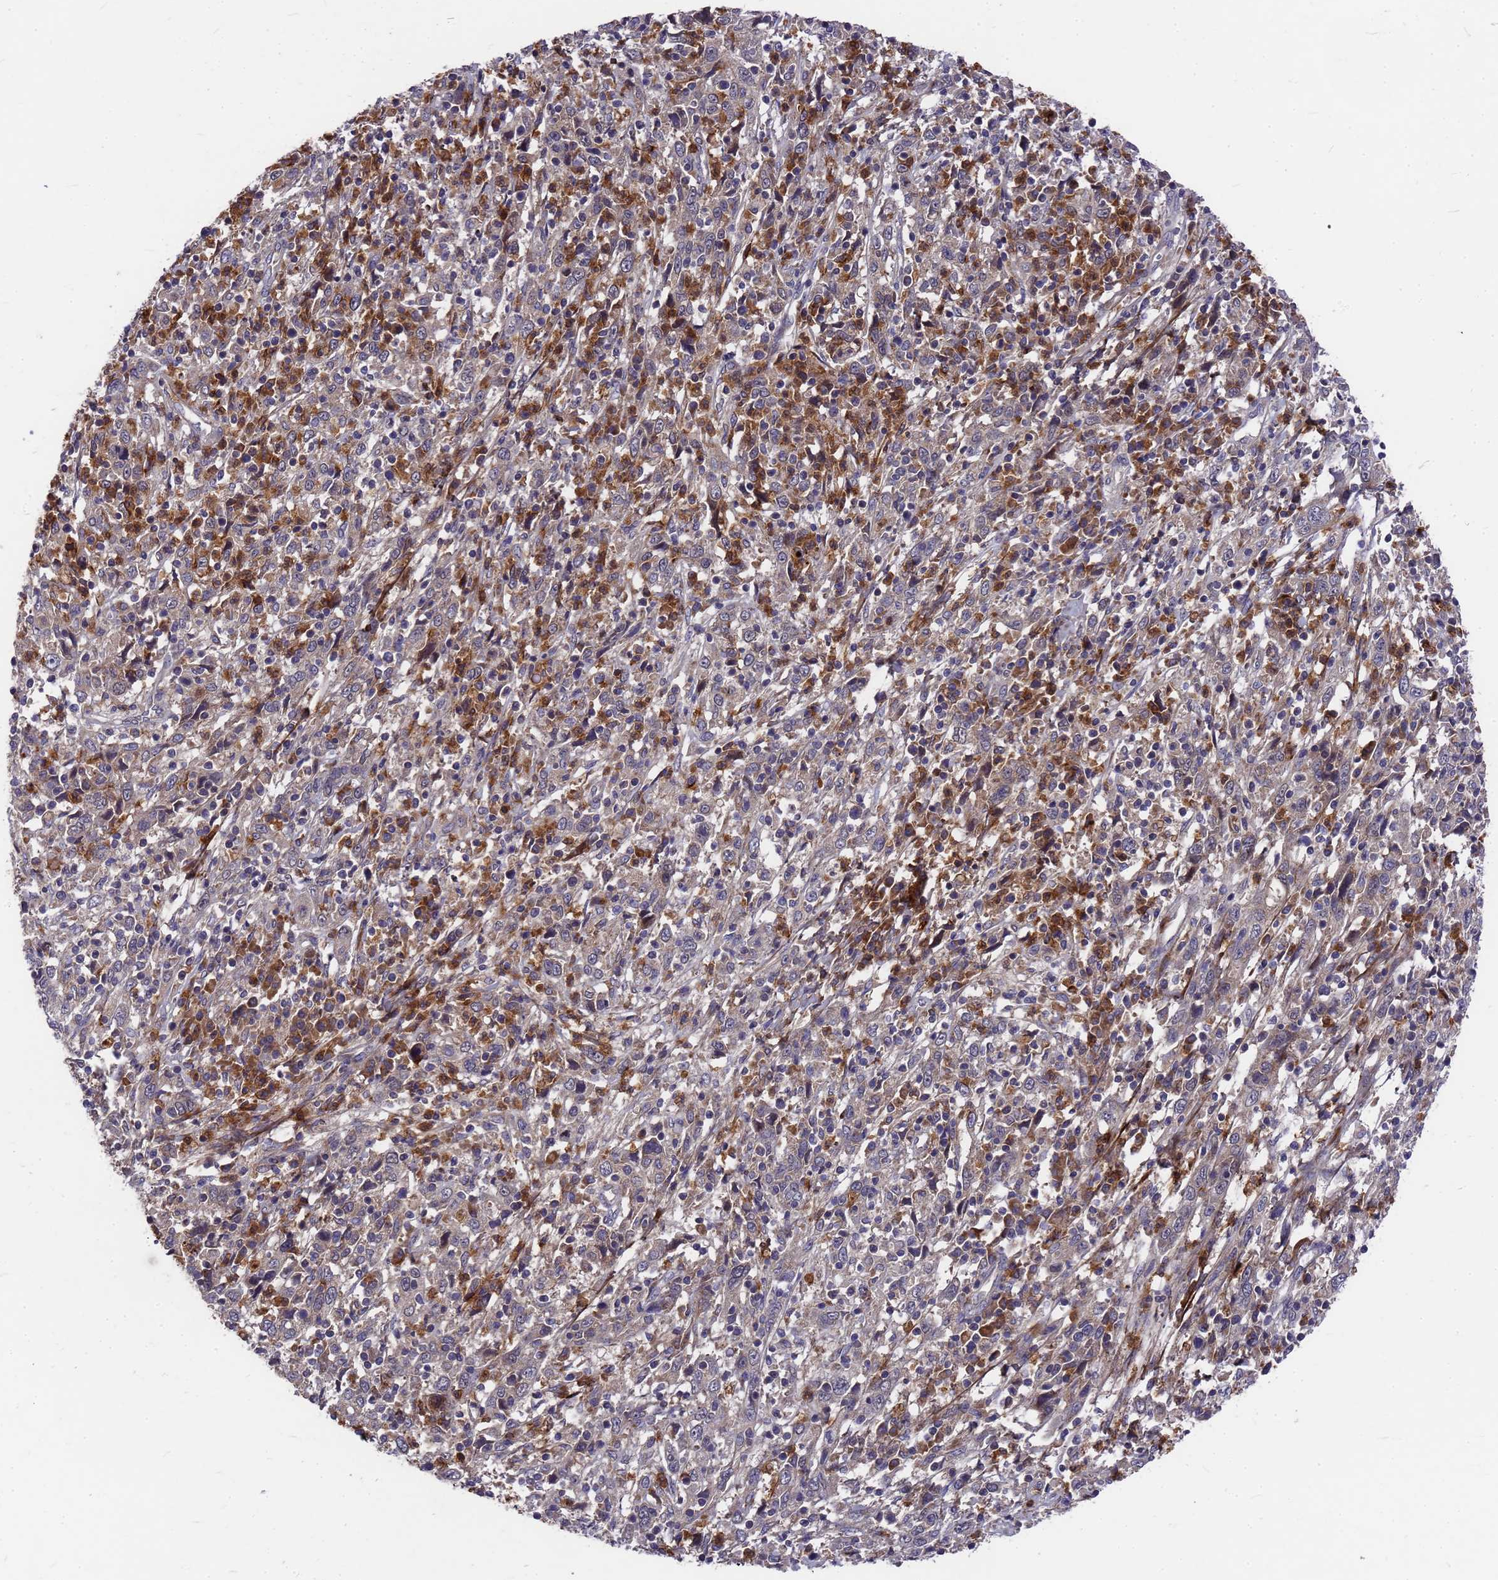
{"staining": {"intensity": "negative", "quantity": "none", "location": "none"}, "tissue": "cervical cancer", "cell_type": "Tumor cells", "image_type": "cancer", "snomed": [{"axis": "morphology", "description": "Squamous cell carcinoma, NOS"}, {"axis": "topography", "description": "Cervix"}], "caption": "Tumor cells are negative for brown protein staining in cervical cancer.", "gene": "ZNF717", "patient": {"sex": "female", "age": 46}}